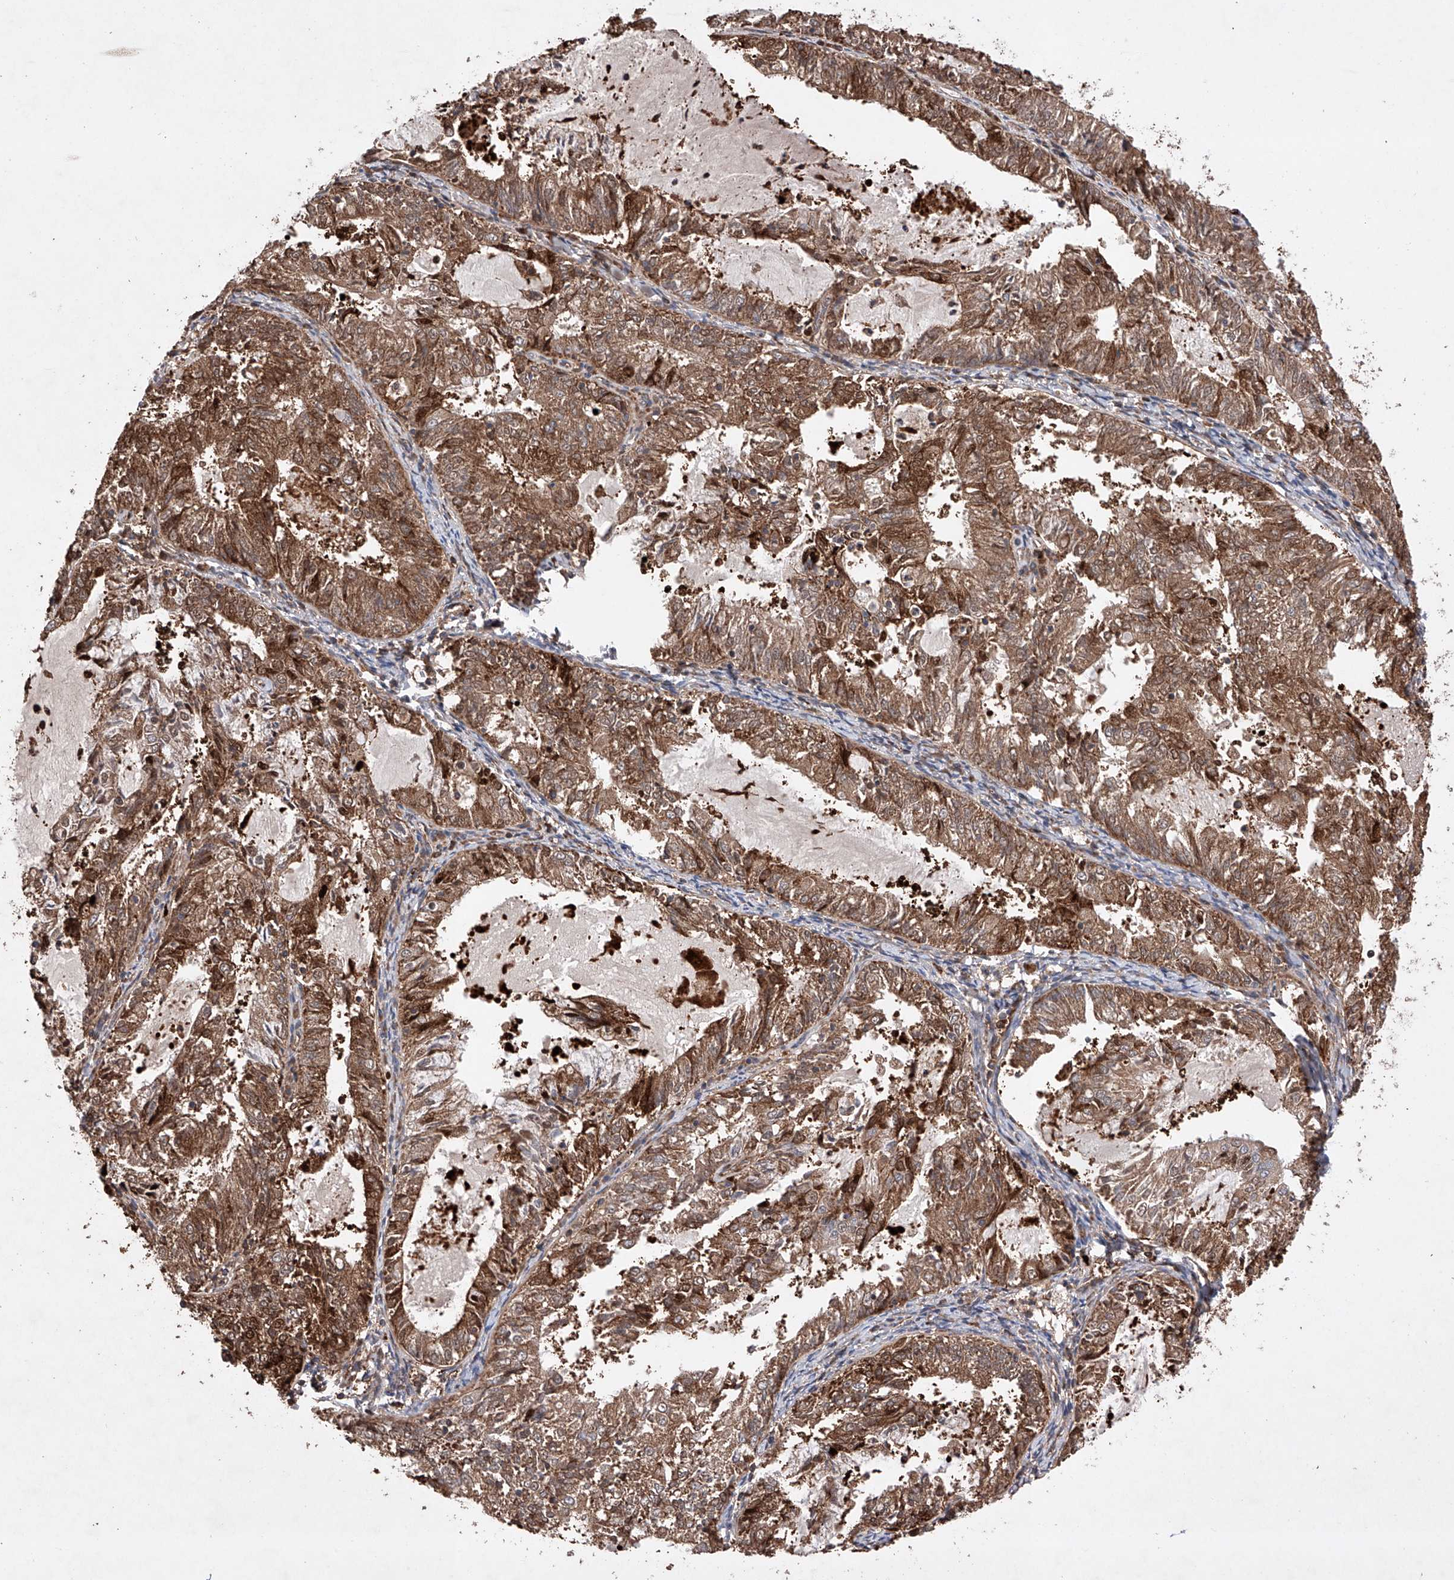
{"staining": {"intensity": "moderate", "quantity": ">75%", "location": "cytoplasmic/membranous"}, "tissue": "endometrial cancer", "cell_type": "Tumor cells", "image_type": "cancer", "snomed": [{"axis": "morphology", "description": "Adenocarcinoma, NOS"}, {"axis": "topography", "description": "Endometrium"}], "caption": "Immunohistochemical staining of endometrial adenocarcinoma demonstrates moderate cytoplasmic/membranous protein expression in about >75% of tumor cells.", "gene": "TIMM23", "patient": {"sex": "female", "age": 57}}